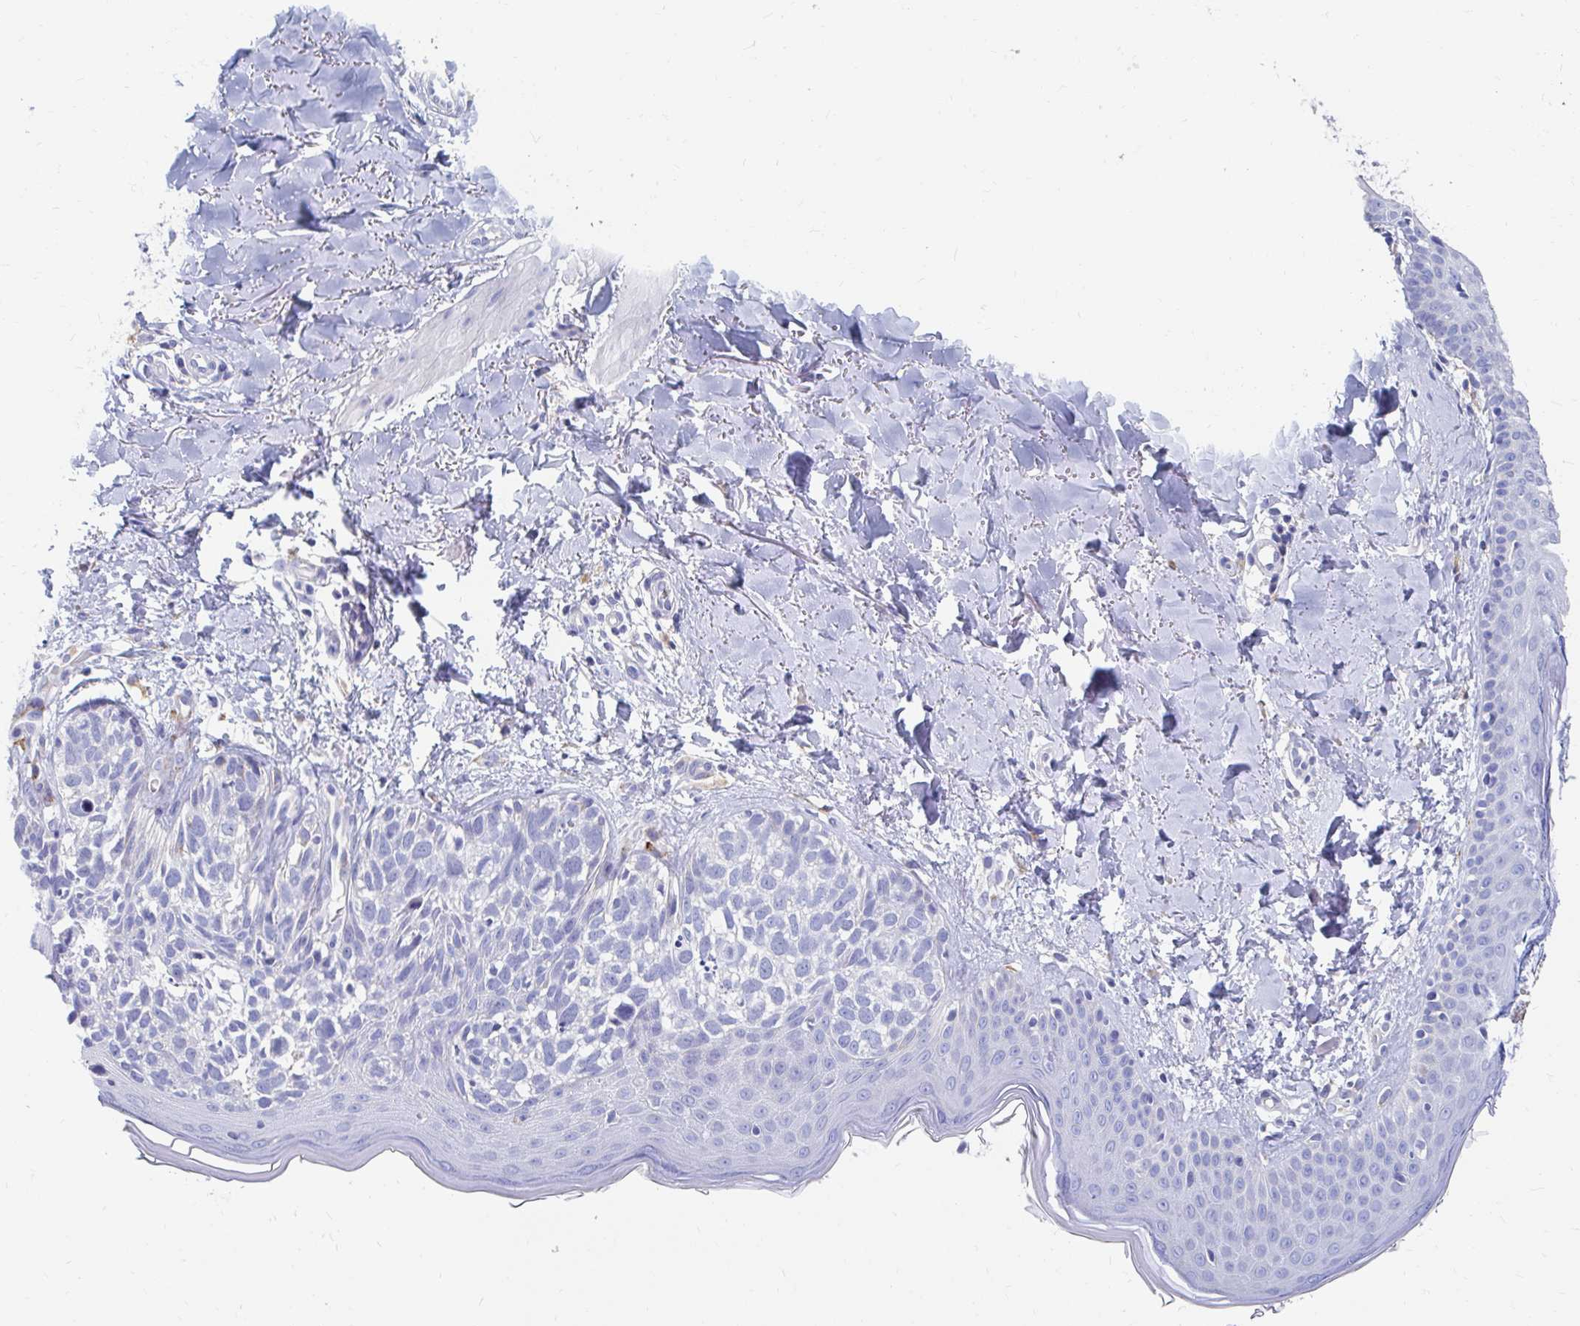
{"staining": {"intensity": "negative", "quantity": "none", "location": "none"}, "tissue": "skin cancer", "cell_type": "Tumor cells", "image_type": "cancer", "snomed": [{"axis": "morphology", "description": "Basal cell carcinoma"}, {"axis": "topography", "description": "Skin"}], "caption": "Tumor cells show no significant positivity in skin basal cell carcinoma. The staining is performed using DAB brown chromogen with nuclei counter-stained in using hematoxylin.", "gene": "LAMC3", "patient": {"sex": "female", "age": 45}}